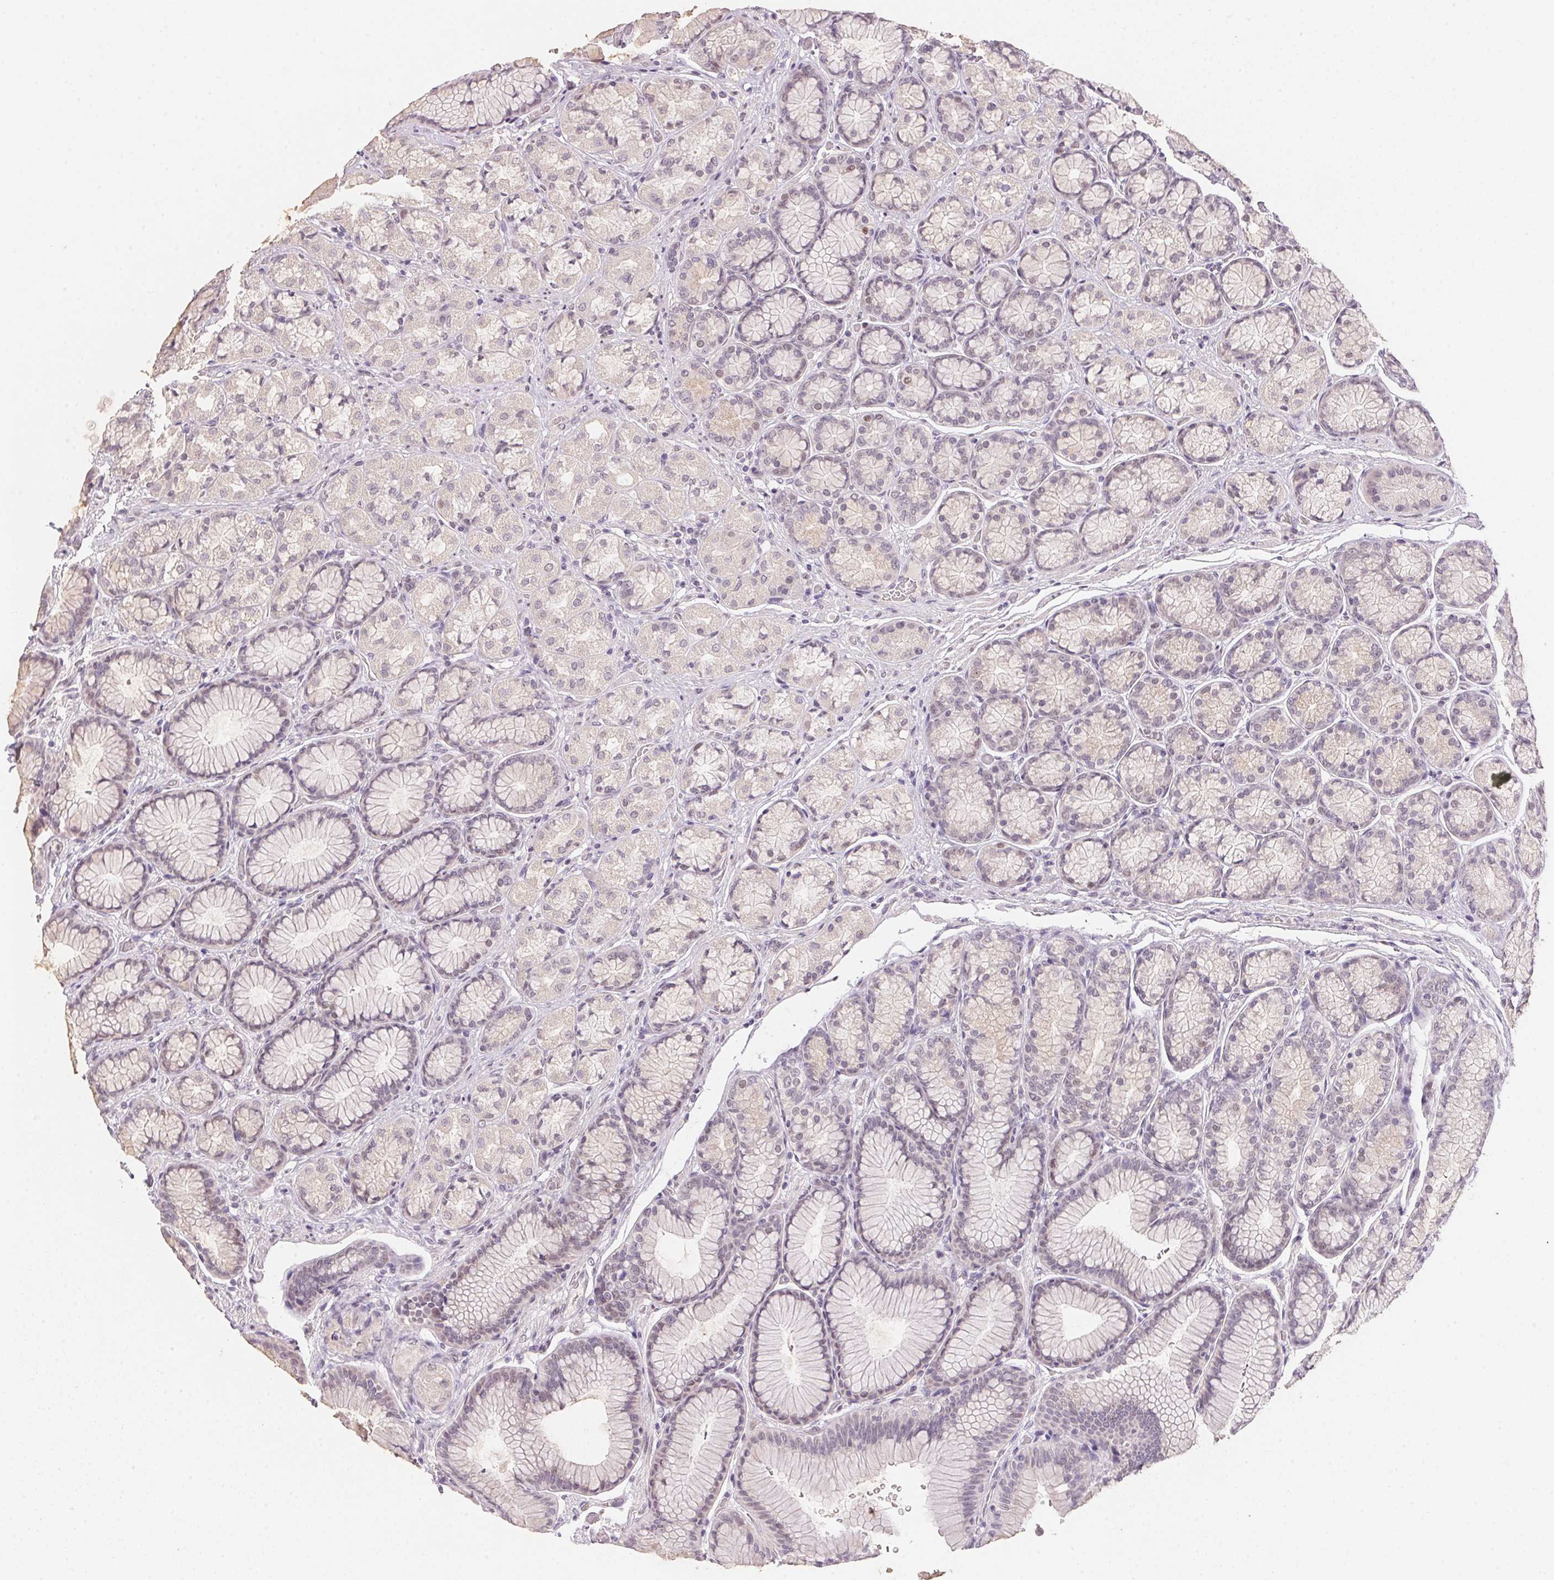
{"staining": {"intensity": "negative", "quantity": "none", "location": "none"}, "tissue": "stomach", "cell_type": "Glandular cells", "image_type": "normal", "snomed": [{"axis": "morphology", "description": "Normal tissue, NOS"}, {"axis": "morphology", "description": "Adenocarcinoma, NOS"}, {"axis": "morphology", "description": "Adenocarcinoma, High grade"}, {"axis": "topography", "description": "Stomach, upper"}, {"axis": "topography", "description": "Stomach"}], "caption": "Protein analysis of normal stomach reveals no significant expression in glandular cells. (Immunohistochemistry (ihc), brightfield microscopy, high magnification).", "gene": "POLR3G", "patient": {"sex": "female", "age": 65}}